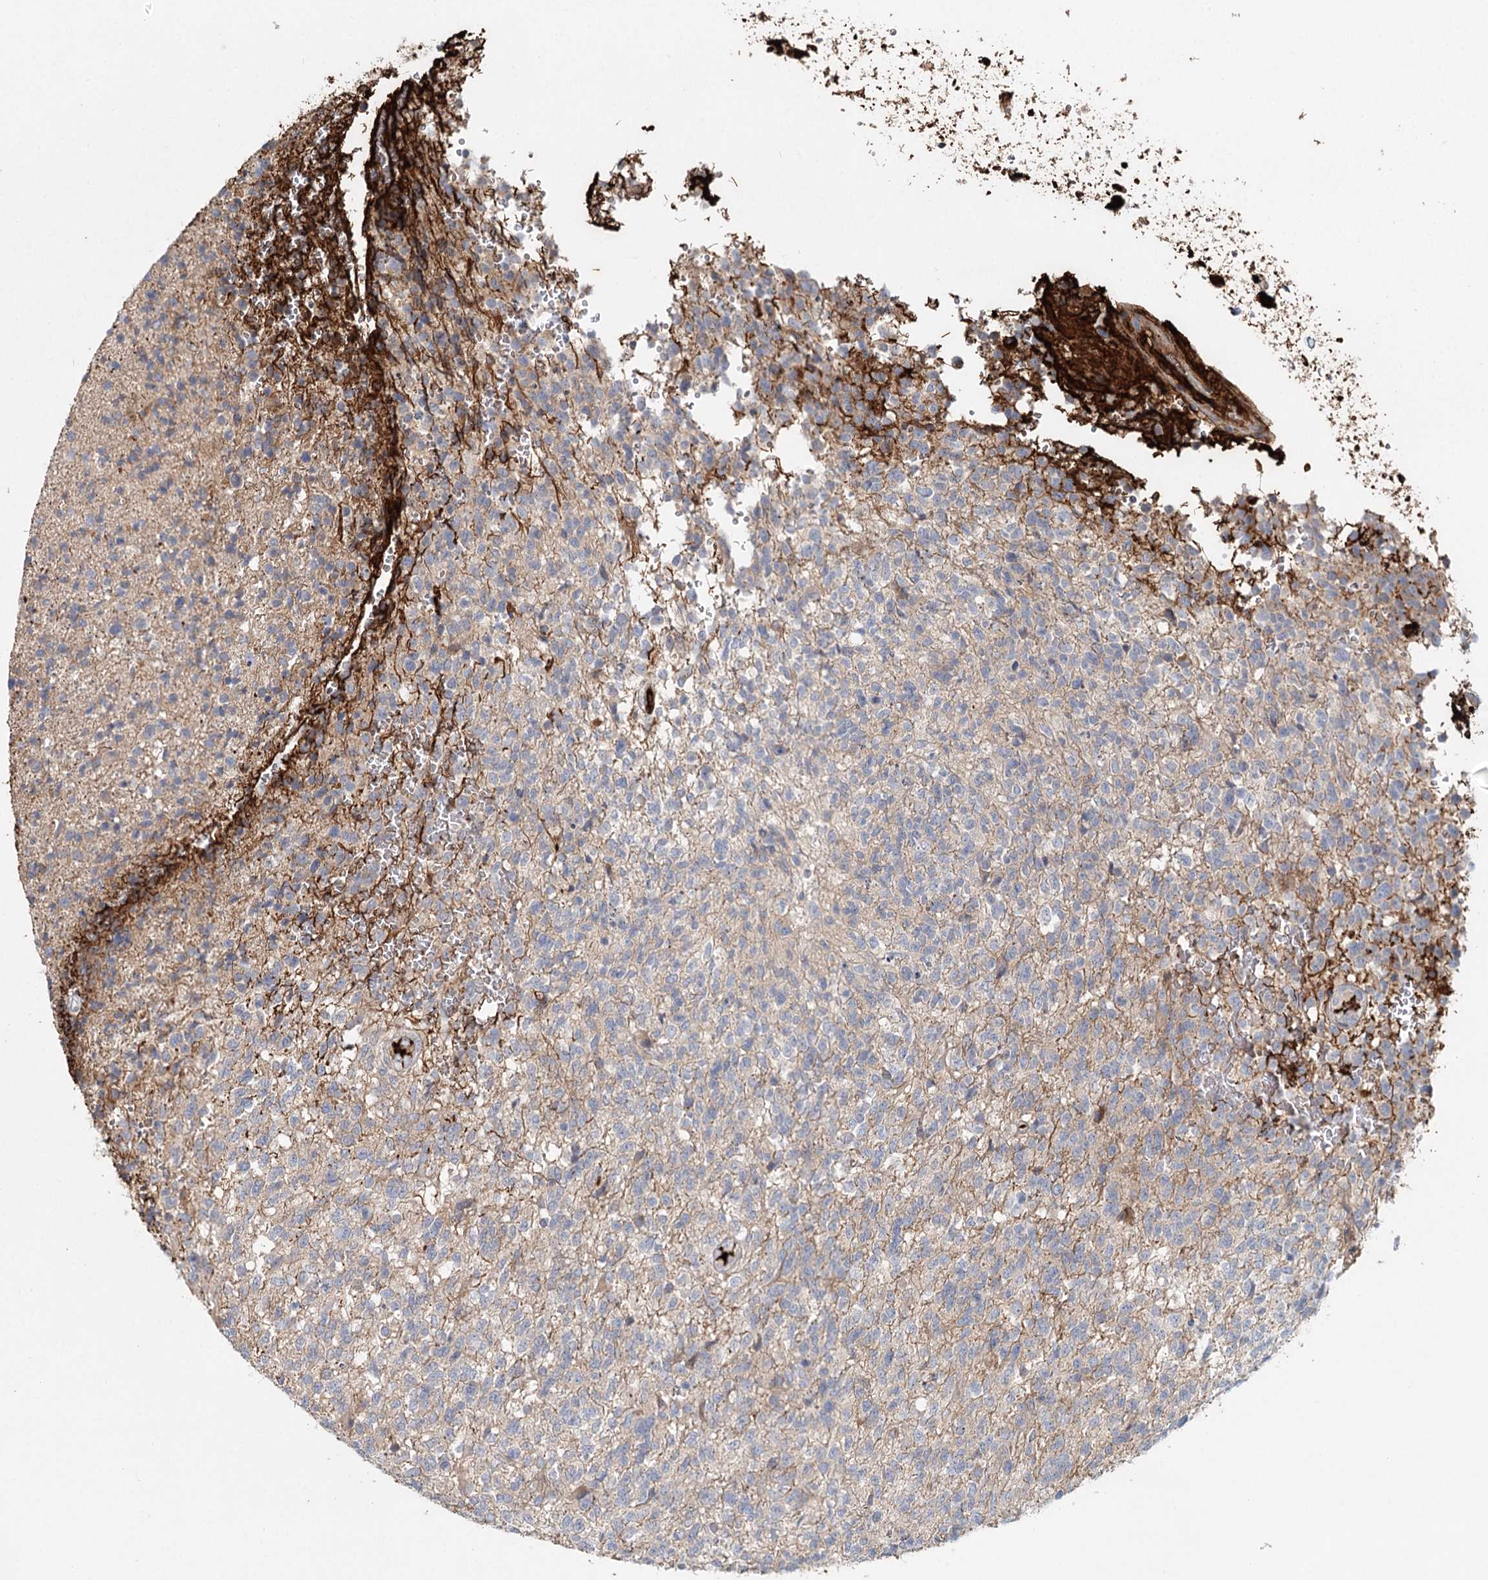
{"staining": {"intensity": "negative", "quantity": "none", "location": "none"}, "tissue": "glioma", "cell_type": "Tumor cells", "image_type": "cancer", "snomed": [{"axis": "morphology", "description": "Glioma, malignant, High grade"}, {"axis": "topography", "description": "Brain"}], "caption": "This is an IHC histopathology image of glioma. There is no expression in tumor cells.", "gene": "ALKBH8", "patient": {"sex": "male", "age": 56}}